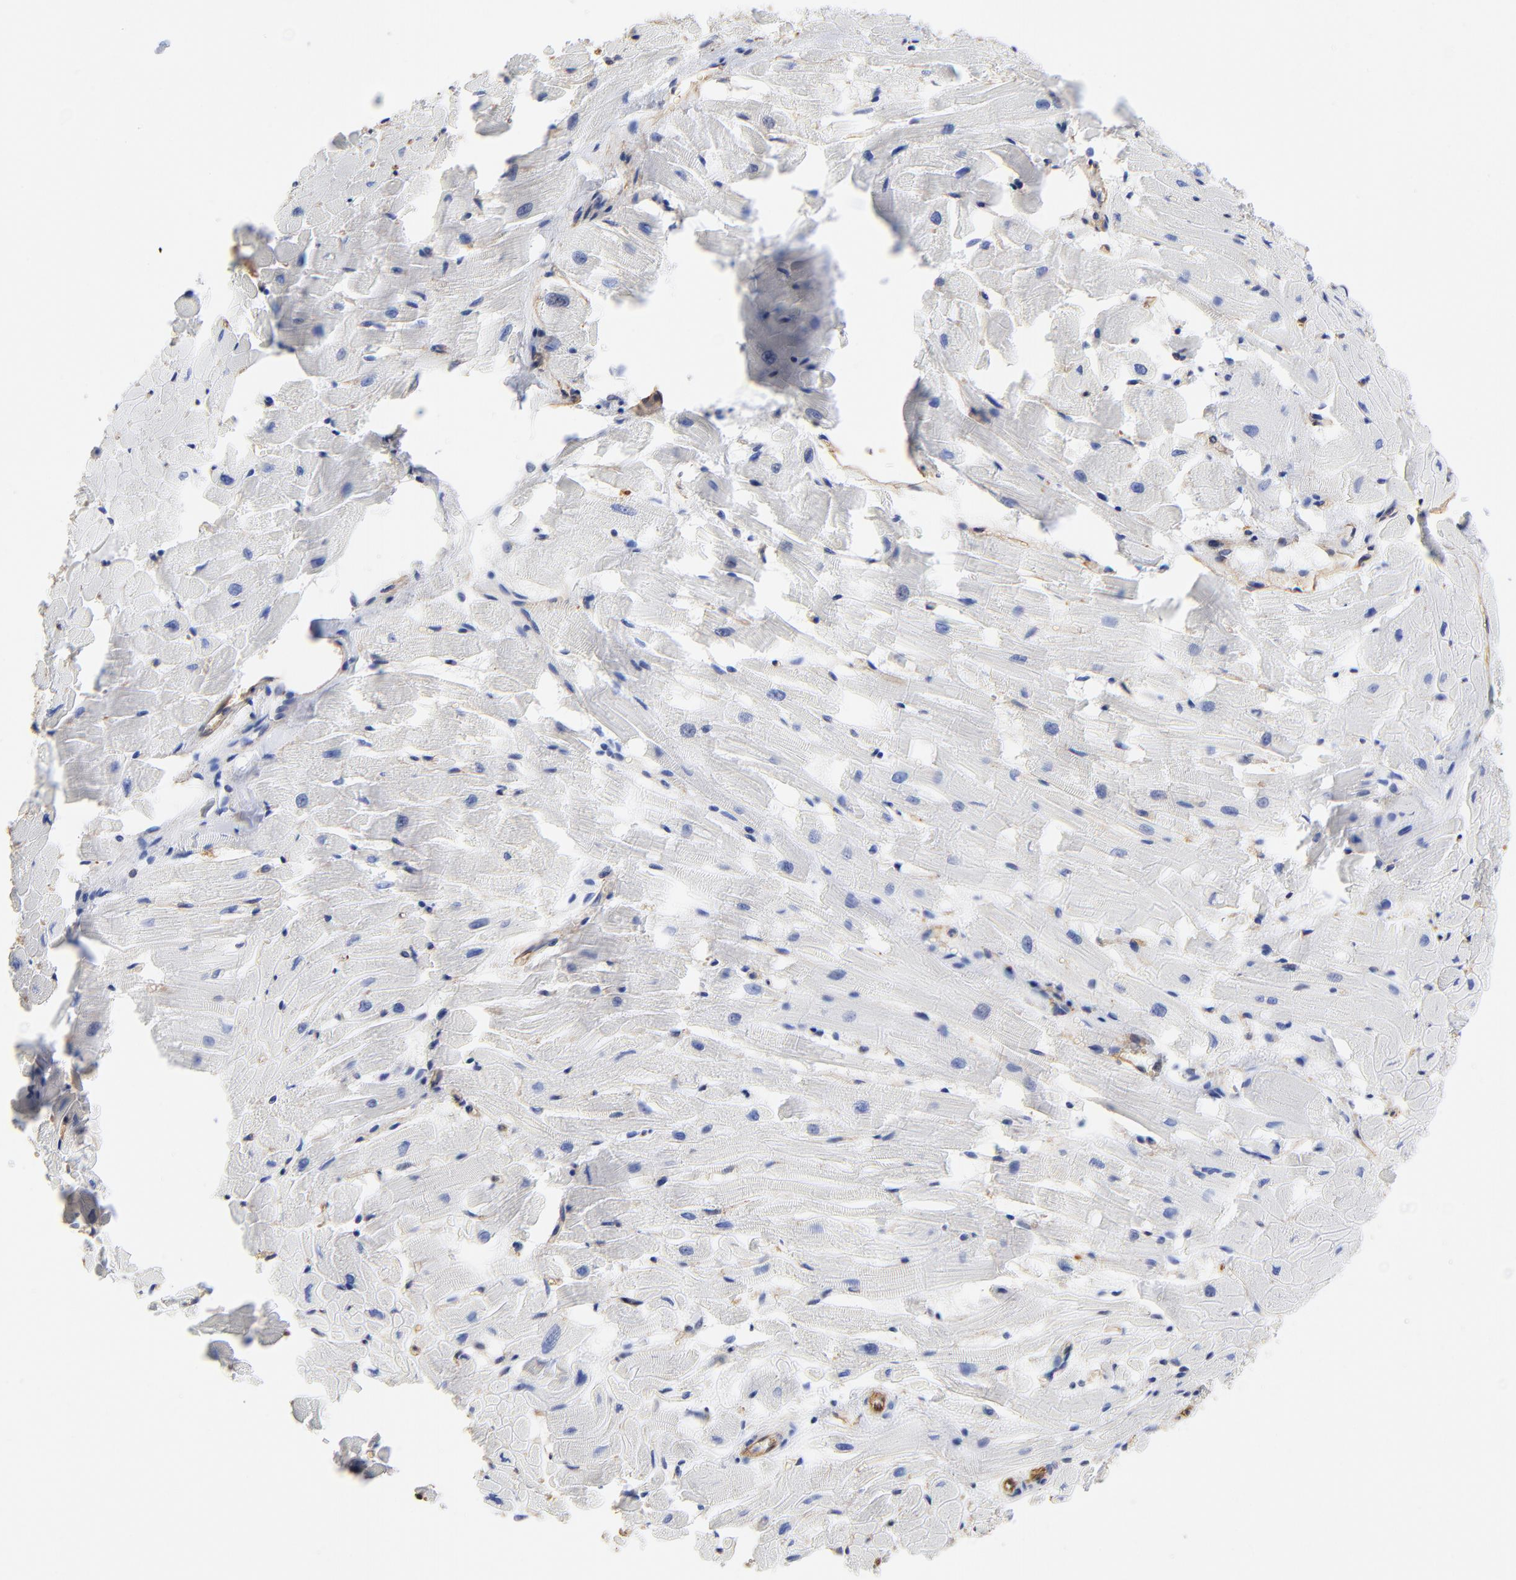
{"staining": {"intensity": "negative", "quantity": "none", "location": "none"}, "tissue": "heart muscle", "cell_type": "Cardiomyocytes", "image_type": "normal", "snomed": [{"axis": "morphology", "description": "Normal tissue, NOS"}, {"axis": "topography", "description": "Heart"}], "caption": "This is a image of IHC staining of normal heart muscle, which shows no staining in cardiomyocytes. (DAB immunohistochemistry (IHC), high magnification).", "gene": "TAGLN2", "patient": {"sex": "female", "age": 19}}